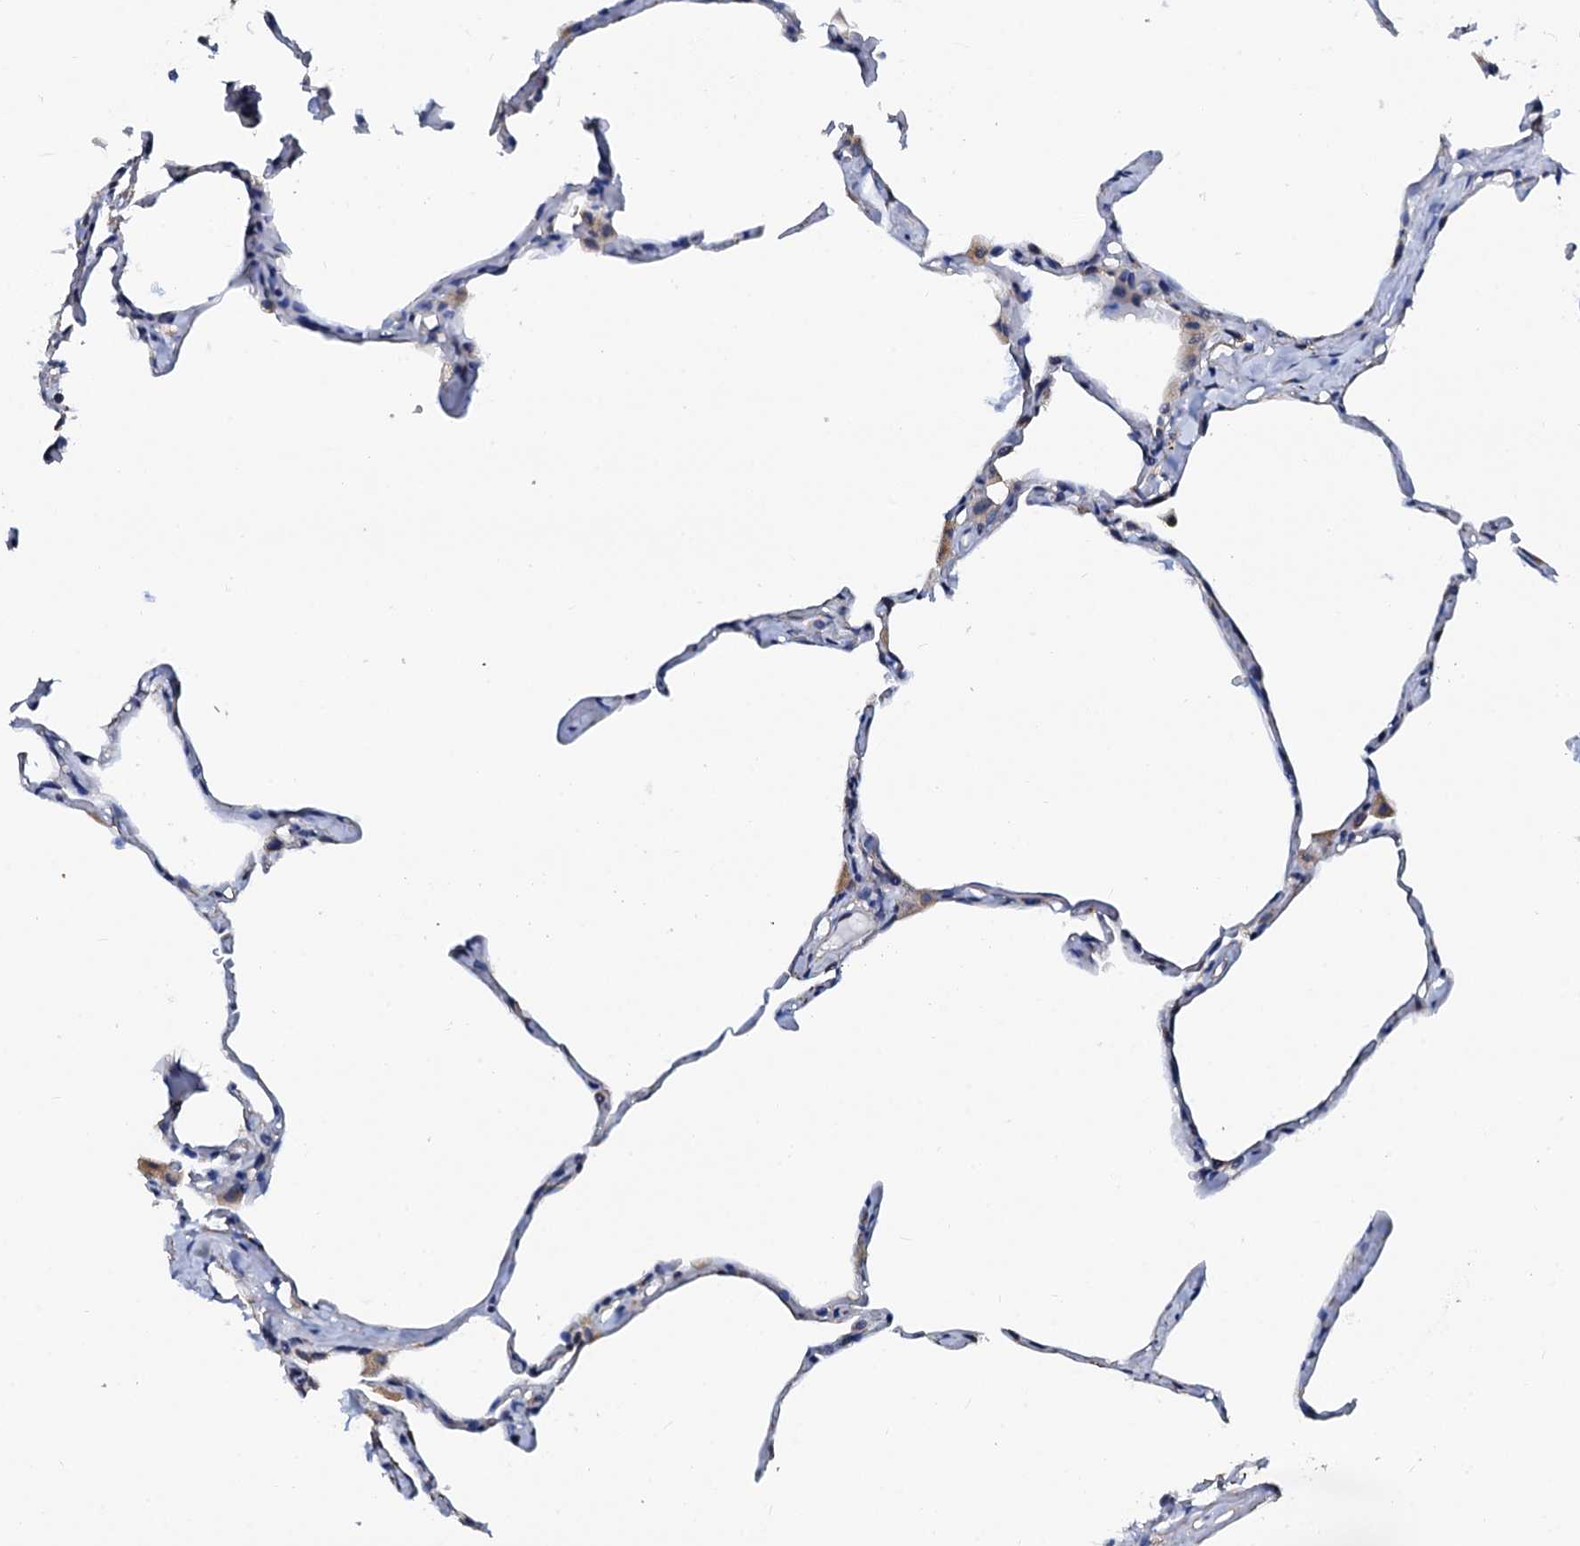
{"staining": {"intensity": "negative", "quantity": "none", "location": "none"}, "tissue": "lung", "cell_type": "Alveolar cells", "image_type": "normal", "snomed": [{"axis": "morphology", "description": "Normal tissue, NOS"}, {"axis": "topography", "description": "Lung"}], "caption": "The immunohistochemistry photomicrograph has no significant positivity in alveolar cells of lung.", "gene": "AKAP3", "patient": {"sex": "male", "age": 65}}